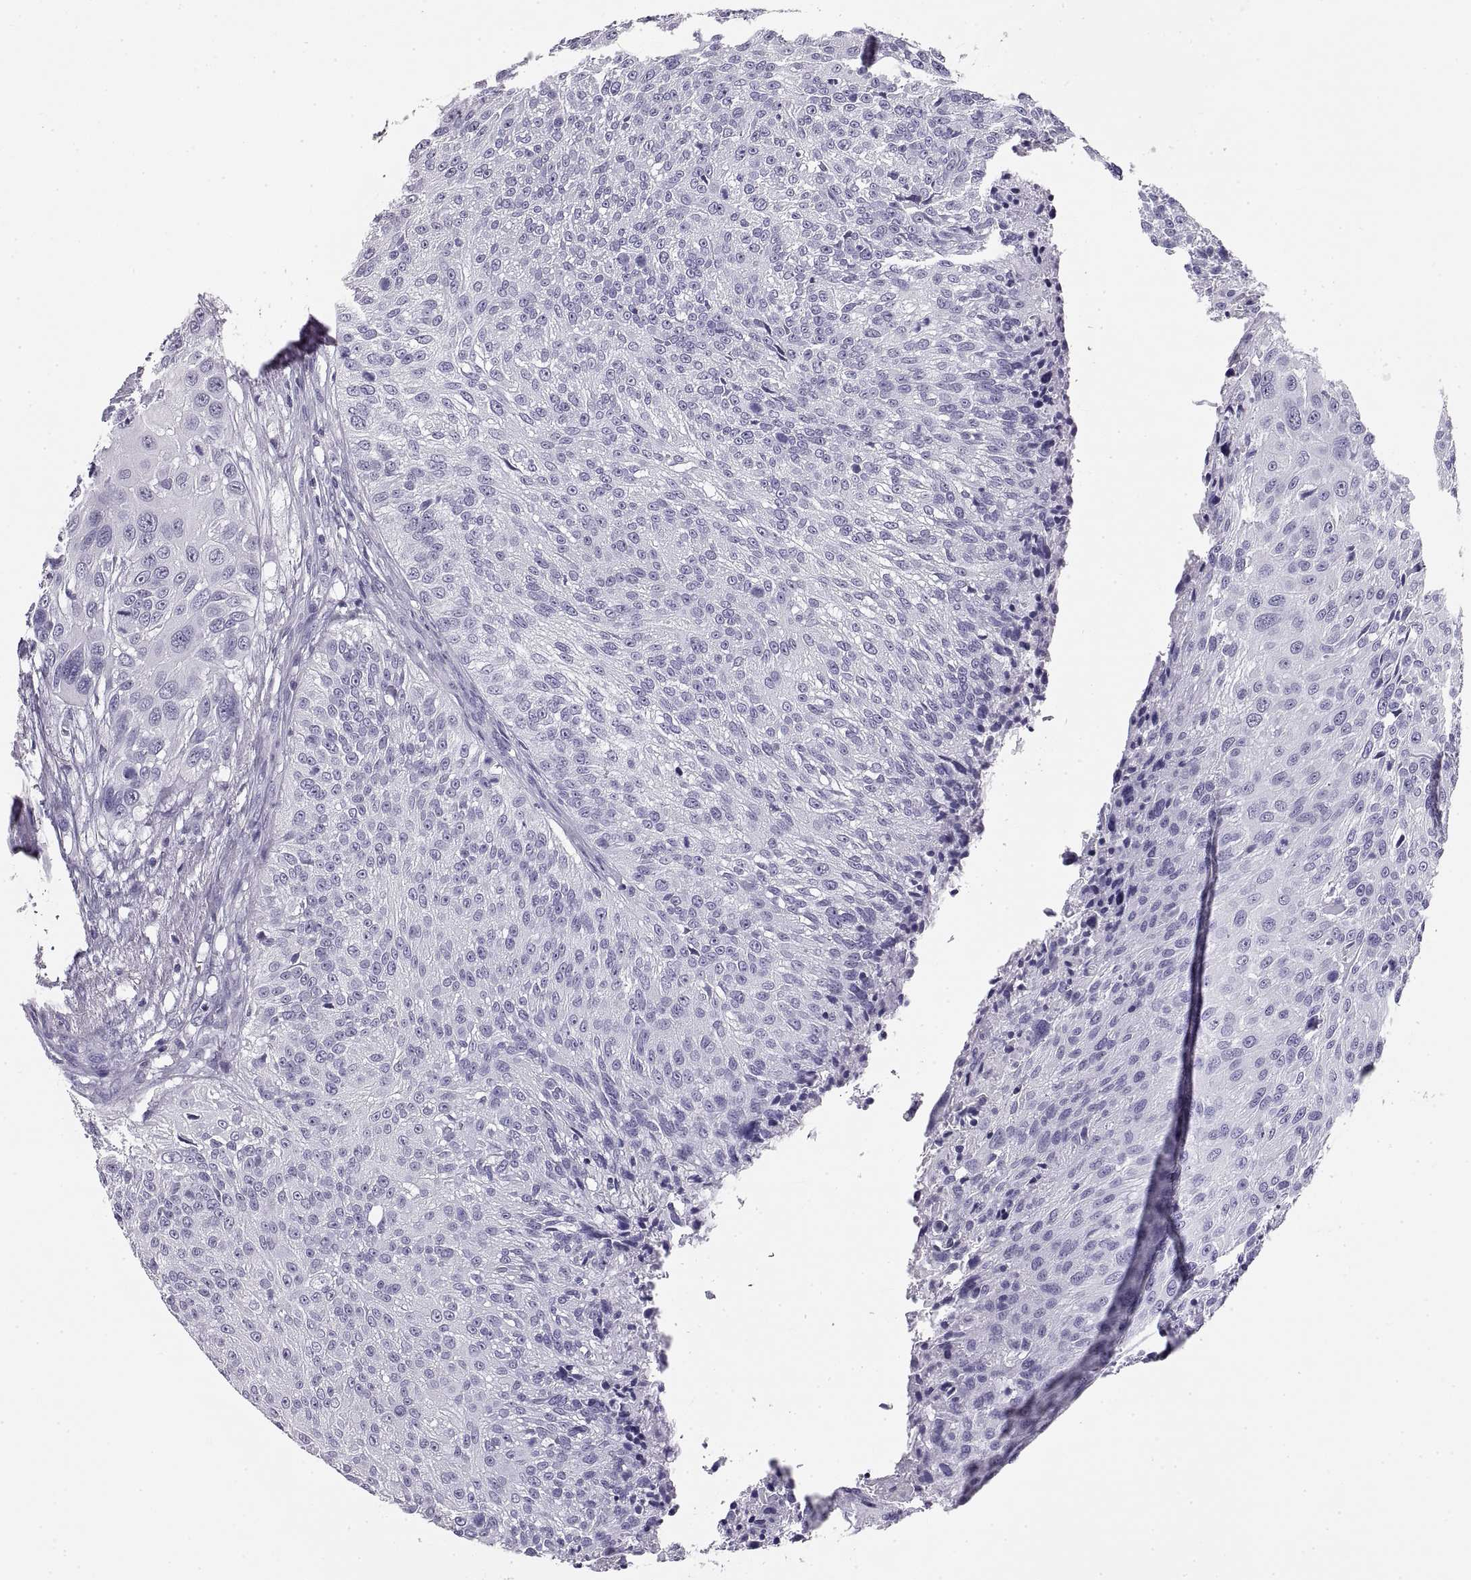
{"staining": {"intensity": "negative", "quantity": "none", "location": "none"}, "tissue": "urothelial cancer", "cell_type": "Tumor cells", "image_type": "cancer", "snomed": [{"axis": "morphology", "description": "Urothelial carcinoma, NOS"}, {"axis": "topography", "description": "Urinary bladder"}], "caption": "This image is of urothelial cancer stained with immunohistochemistry to label a protein in brown with the nuclei are counter-stained blue. There is no positivity in tumor cells.", "gene": "RLBP1", "patient": {"sex": "male", "age": 55}}